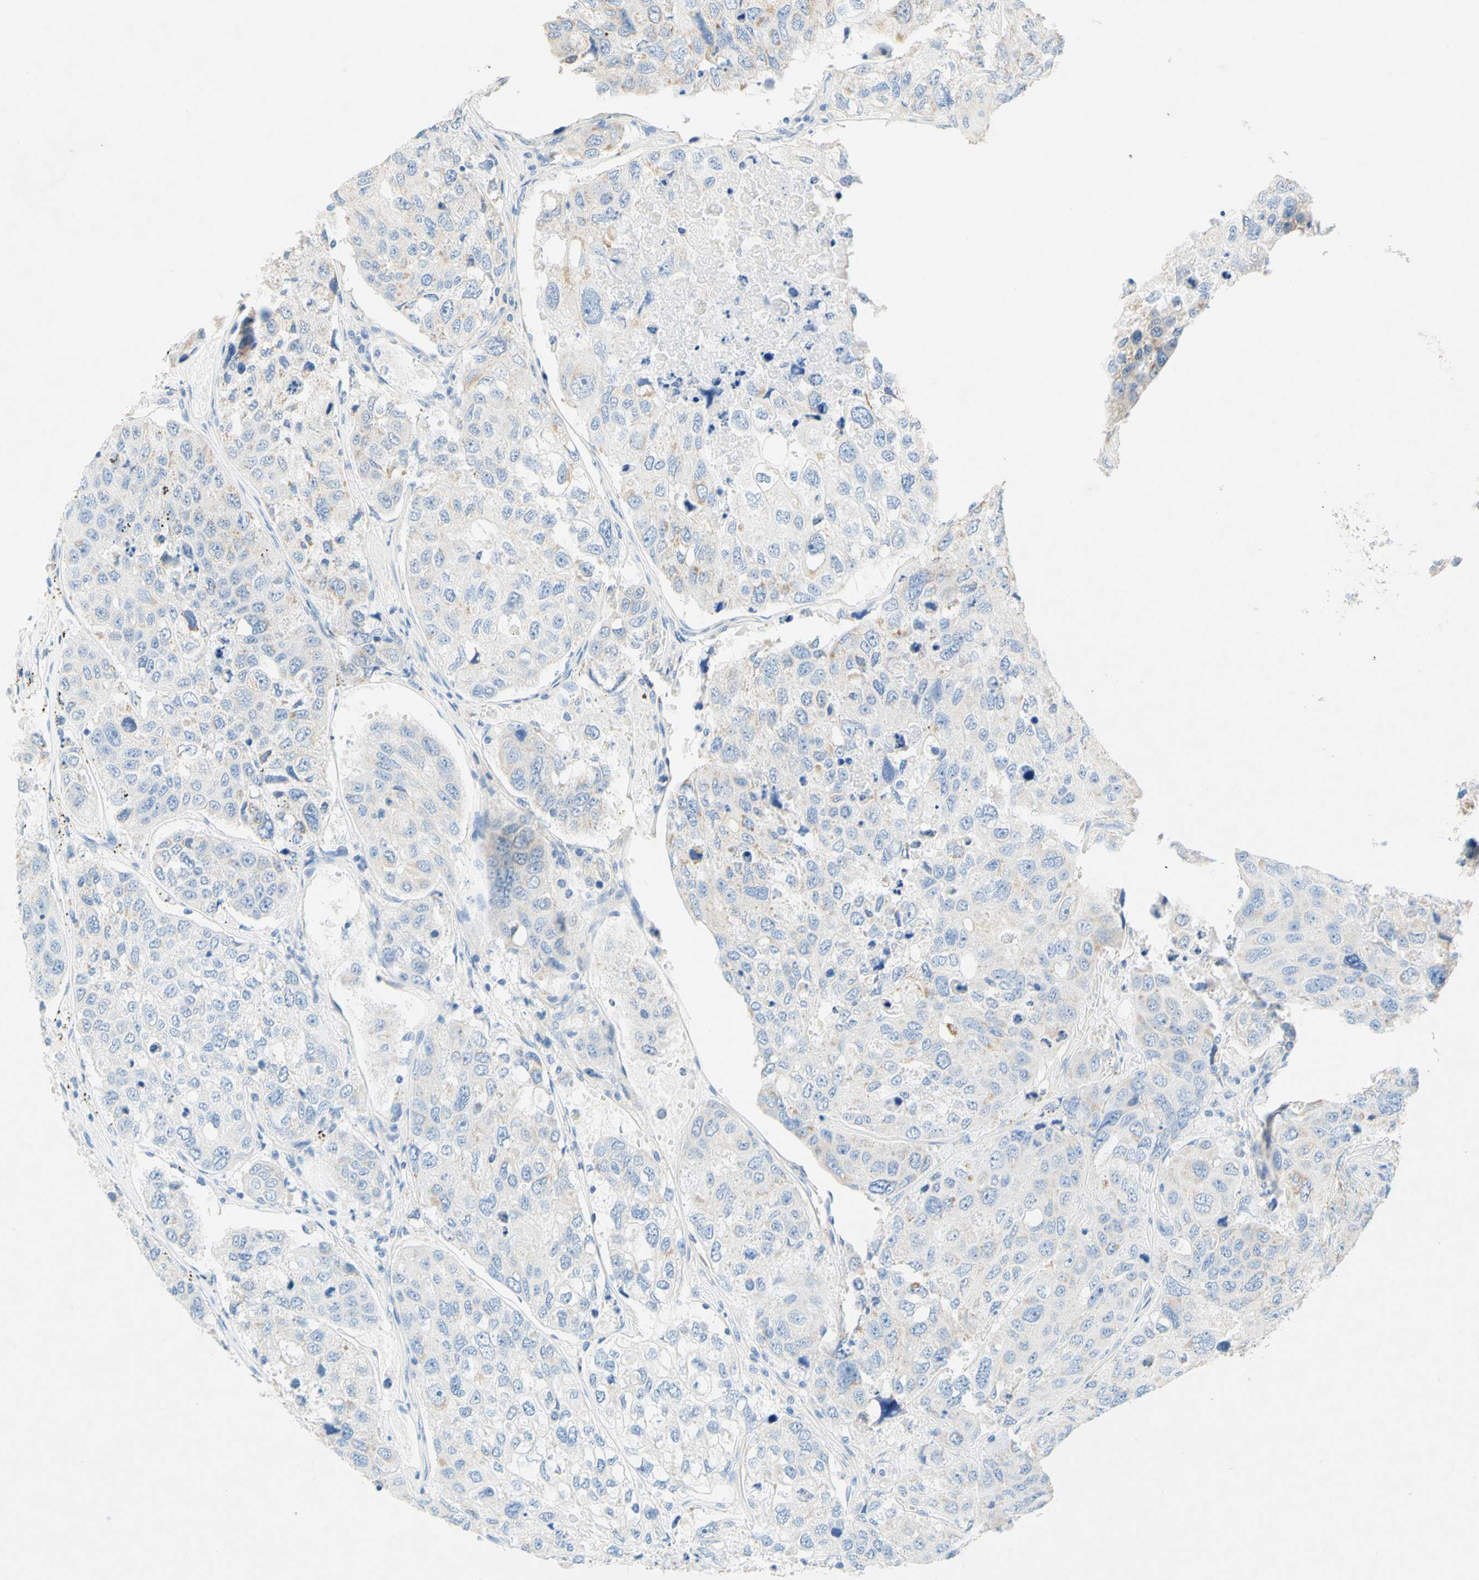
{"staining": {"intensity": "weak", "quantity": "<25%", "location": "cytoplasmic/membranous"}, "tissue": "urothelial cancer", "cell_type": "Tumor cells", "image_type": "cancer", "snomed": [{"axis": "morphology", "description": "Urothelial carcinoma, High grade"}, {"axis": "topography", "description": "Lymph node"}, {"axis": "topography", "description": "Urinary bladder"}], "caption": "Tumor cells are negative for protein expression in human urothelial cancer. (DAB (3,3'-diaminobenzidine) IHC with hematoxylin counter stain).", "gene": "SLC46A1", "patient": {"sex": "male", "age": 51}}